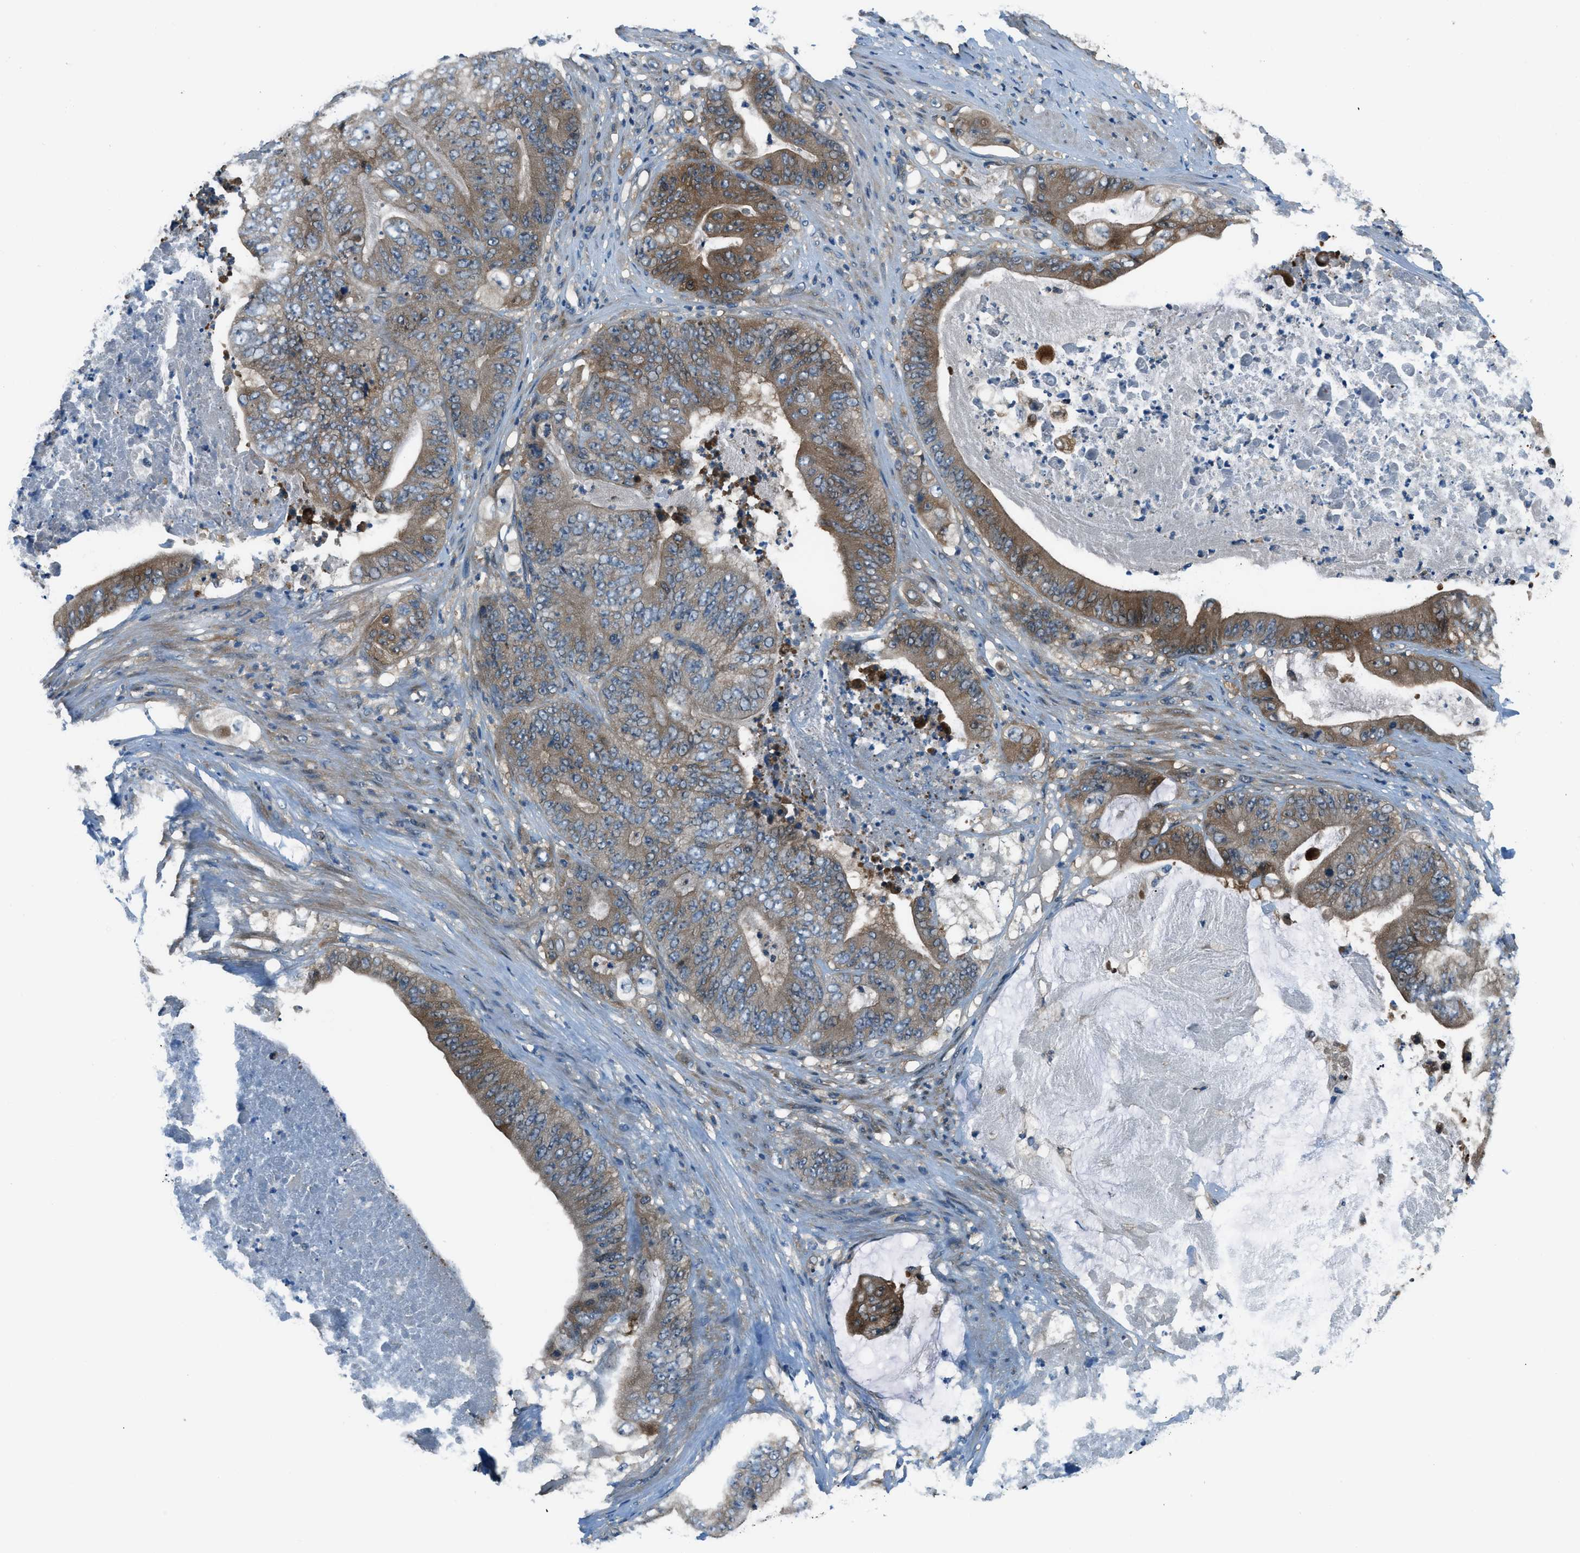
{"staining": {"intensity": "moderate", "quantity": ">75%", "location": "cytoplasmic/membranous"}, "tissue": "stomach cancer", "cell_type": "Tumor cells", "image_type": "cancer", "snomed": [{"axis": "morphology", "description": "Adenocarcinoma, NOS"}, {"axis": "topography", "description": "Stomach"}], "caption": "DAB (3,3'-diaminobenzidine) immunohistochemical staining of adenocarcinoma (stomach) reveals moderate cytoplasmic/membranous protein staining in about >75% of tumor cells.", "gene": "HEBP2", "patient": {"sex": "female", "age": 73}}